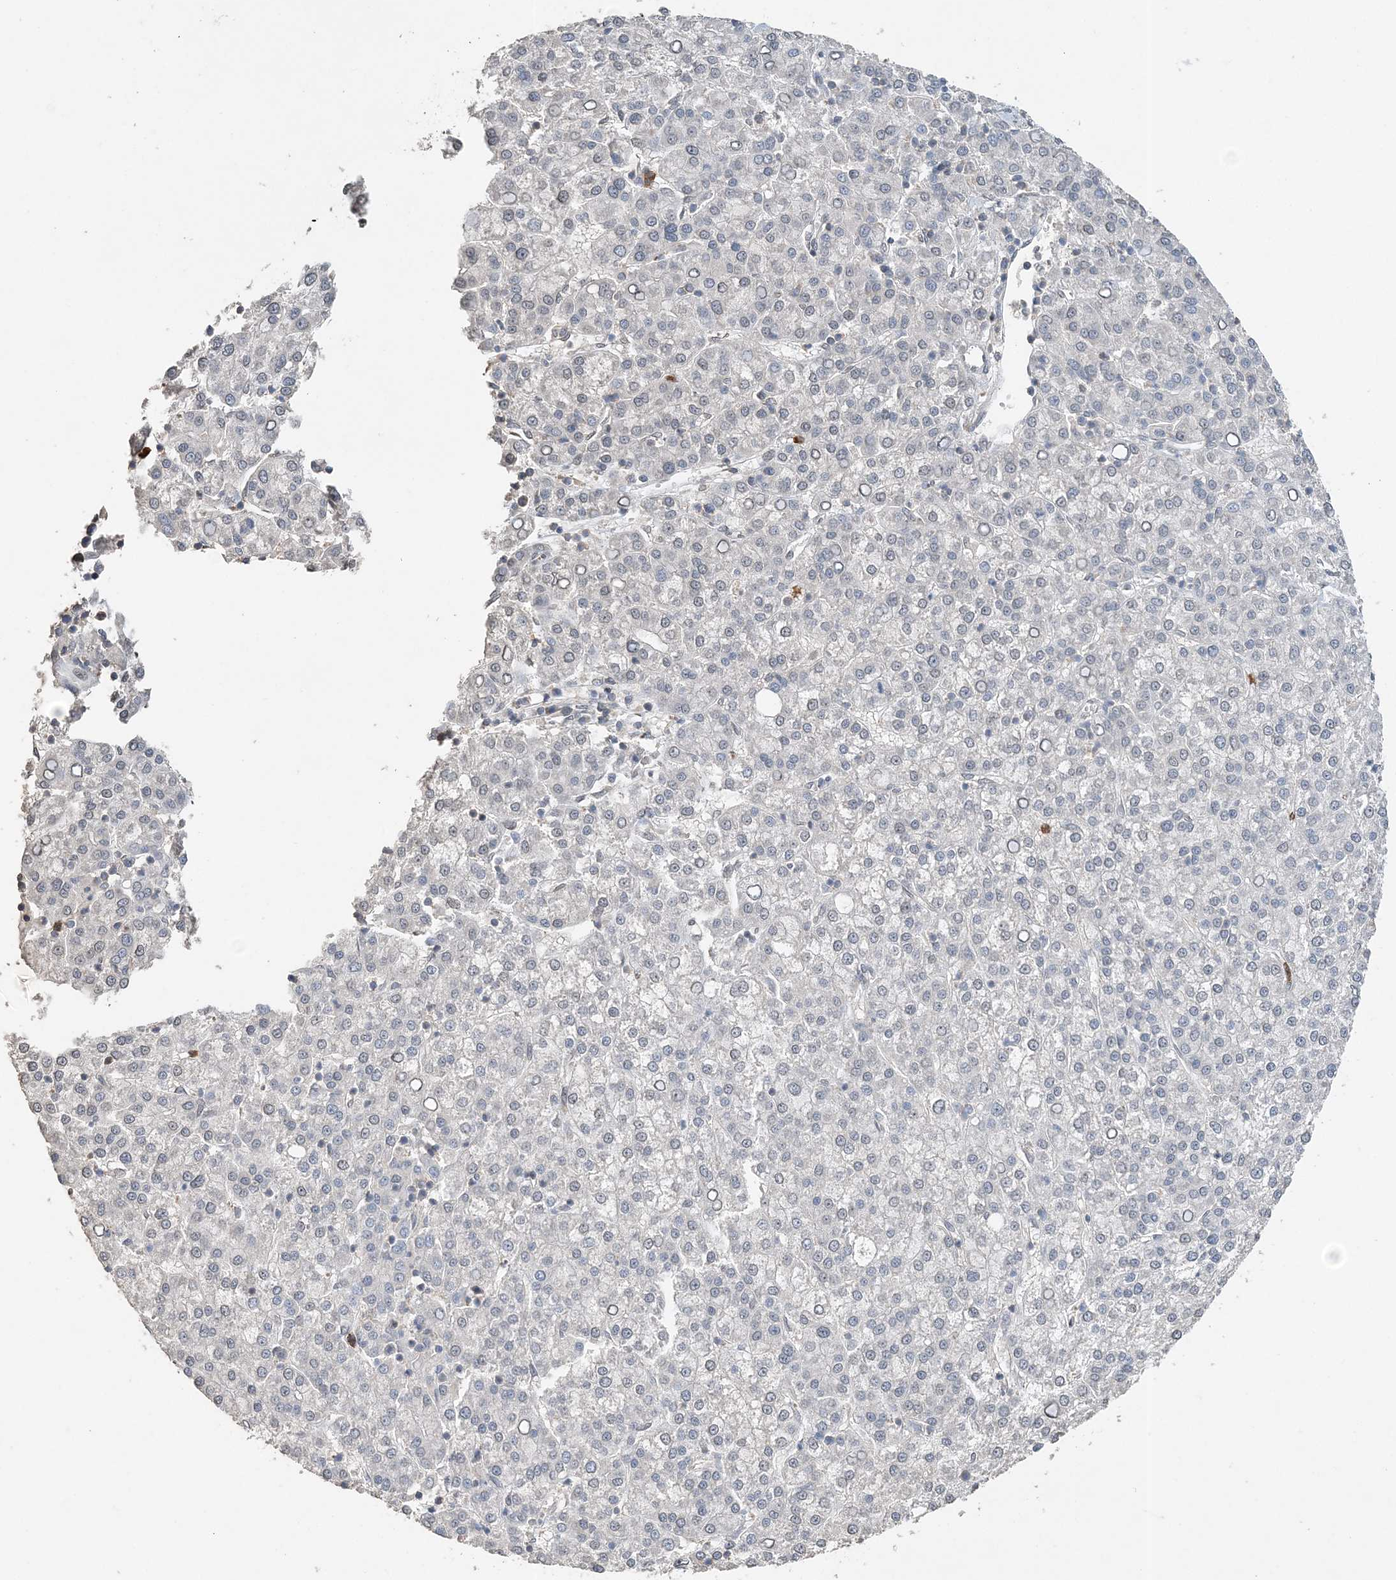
{"staining": {"intensity": "weak", "quantity": "<25%", "location": "nuclear"}, "tissue": "liver cancer", "cell_type": "Tumor cells", "image_type": "cancer", "snomed": [{"axis": "morphology", "description": "Carcinoma, Hepatocellular, NOS"}, {"axis": "topography", "description": "Liver"}], "caption": "This is an immunohistochemistry histopathology image of hepatocellular carcinoma (liver). There is no positivity in tumor cells.", "gene": "FAM110A", "patient": {"sex": "female", "age": 58}}